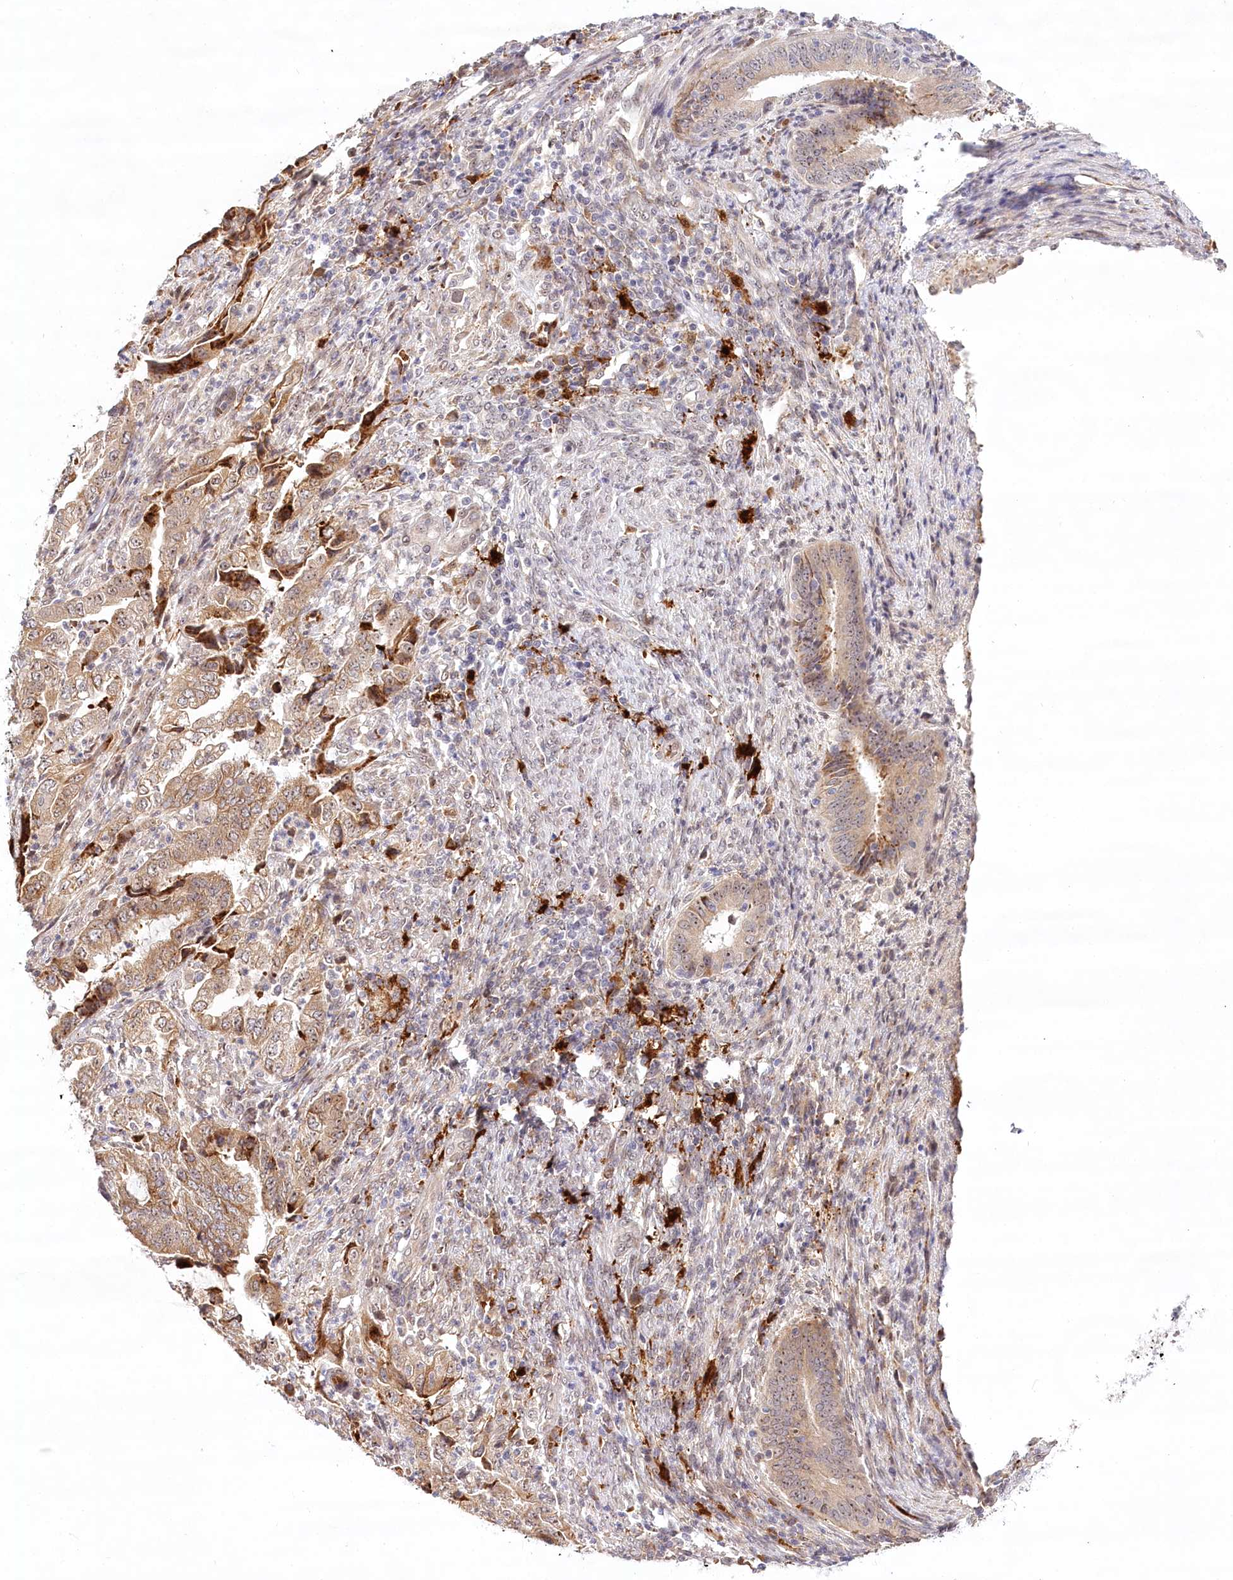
{"staining": {"intensity": "moderate", "quantity": "25%-75%", "location": "cytoplasmic/membranous"}, "tissue": "endometrial cancer", "cell_type": "Tumor cells", "image_type": "cancer", "snomed": [{"axis": "morphology", "description": "Adenocarcinoma, NOS"}, {"axis": "topography", "description": "Endometrium"}], "caption": "Moderate cytoplasmic/membranous positivity for a protein is seen in approximately 25%-75% of tumor cells of endometrial cancer (adenocarcinoma) using immunohistochemistry.", "gene": "WDR36", "patient": {"sex": "female", "age": 51}}